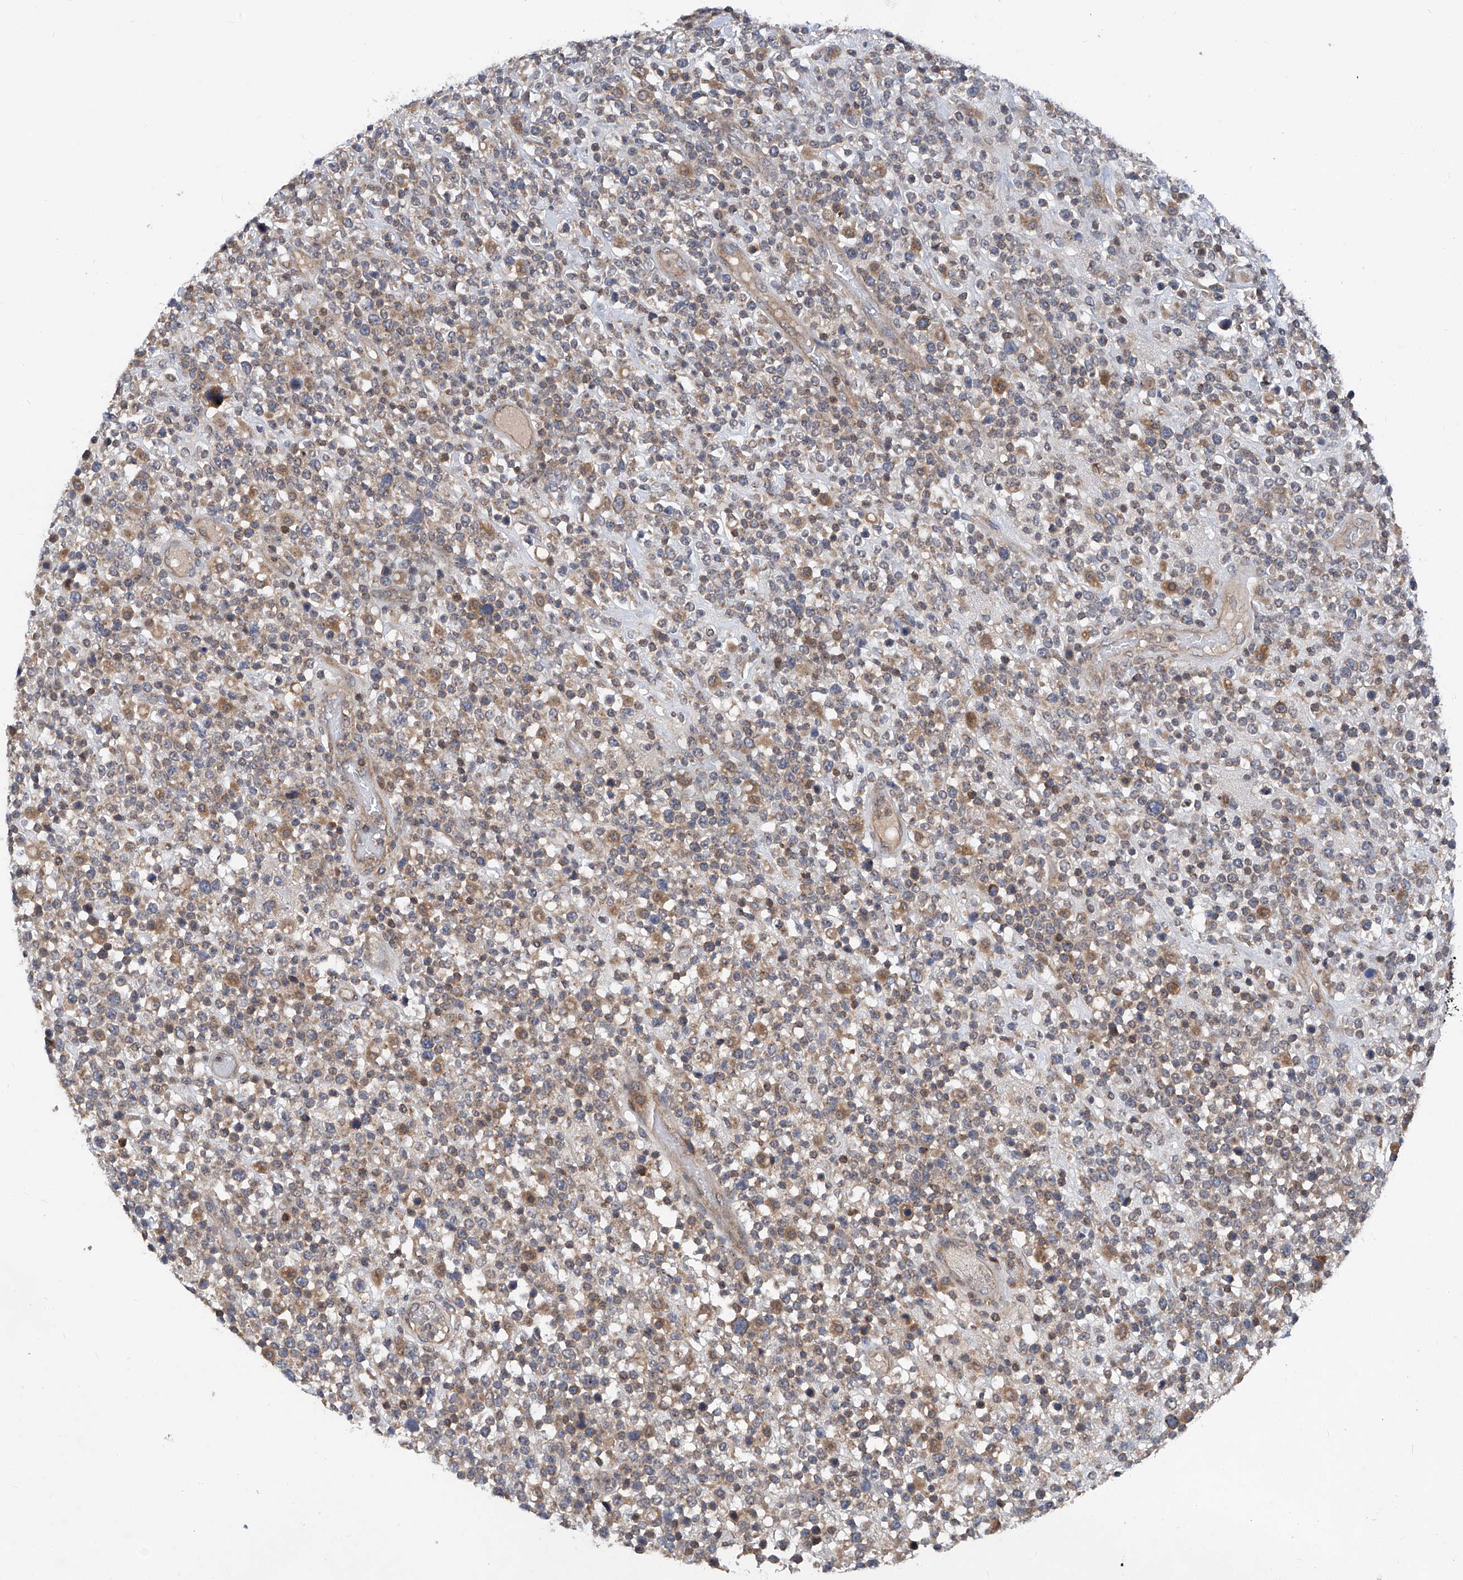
{"staining": {"intensity": "moderate", "quantity": "<25%", "location": "cytoplasmic/membranous"}, "tissue": "lymphoma", "cell_type": "Tumor cells", "image_type": "cancer", "snomed": [{"axis": "morphology", "description": "Malignant lymphoma, non-Hodgkin's type, High grade"}, {"axis": "topography", "description": "Colon"}], "caption": "Tumor cells demonstrate low levels of moderate cytoplasmic/membranous staining in about <25% of cells in lymphoma.", "gene": "TRIM38", "patient": {"sex": "female", "age": 53}}